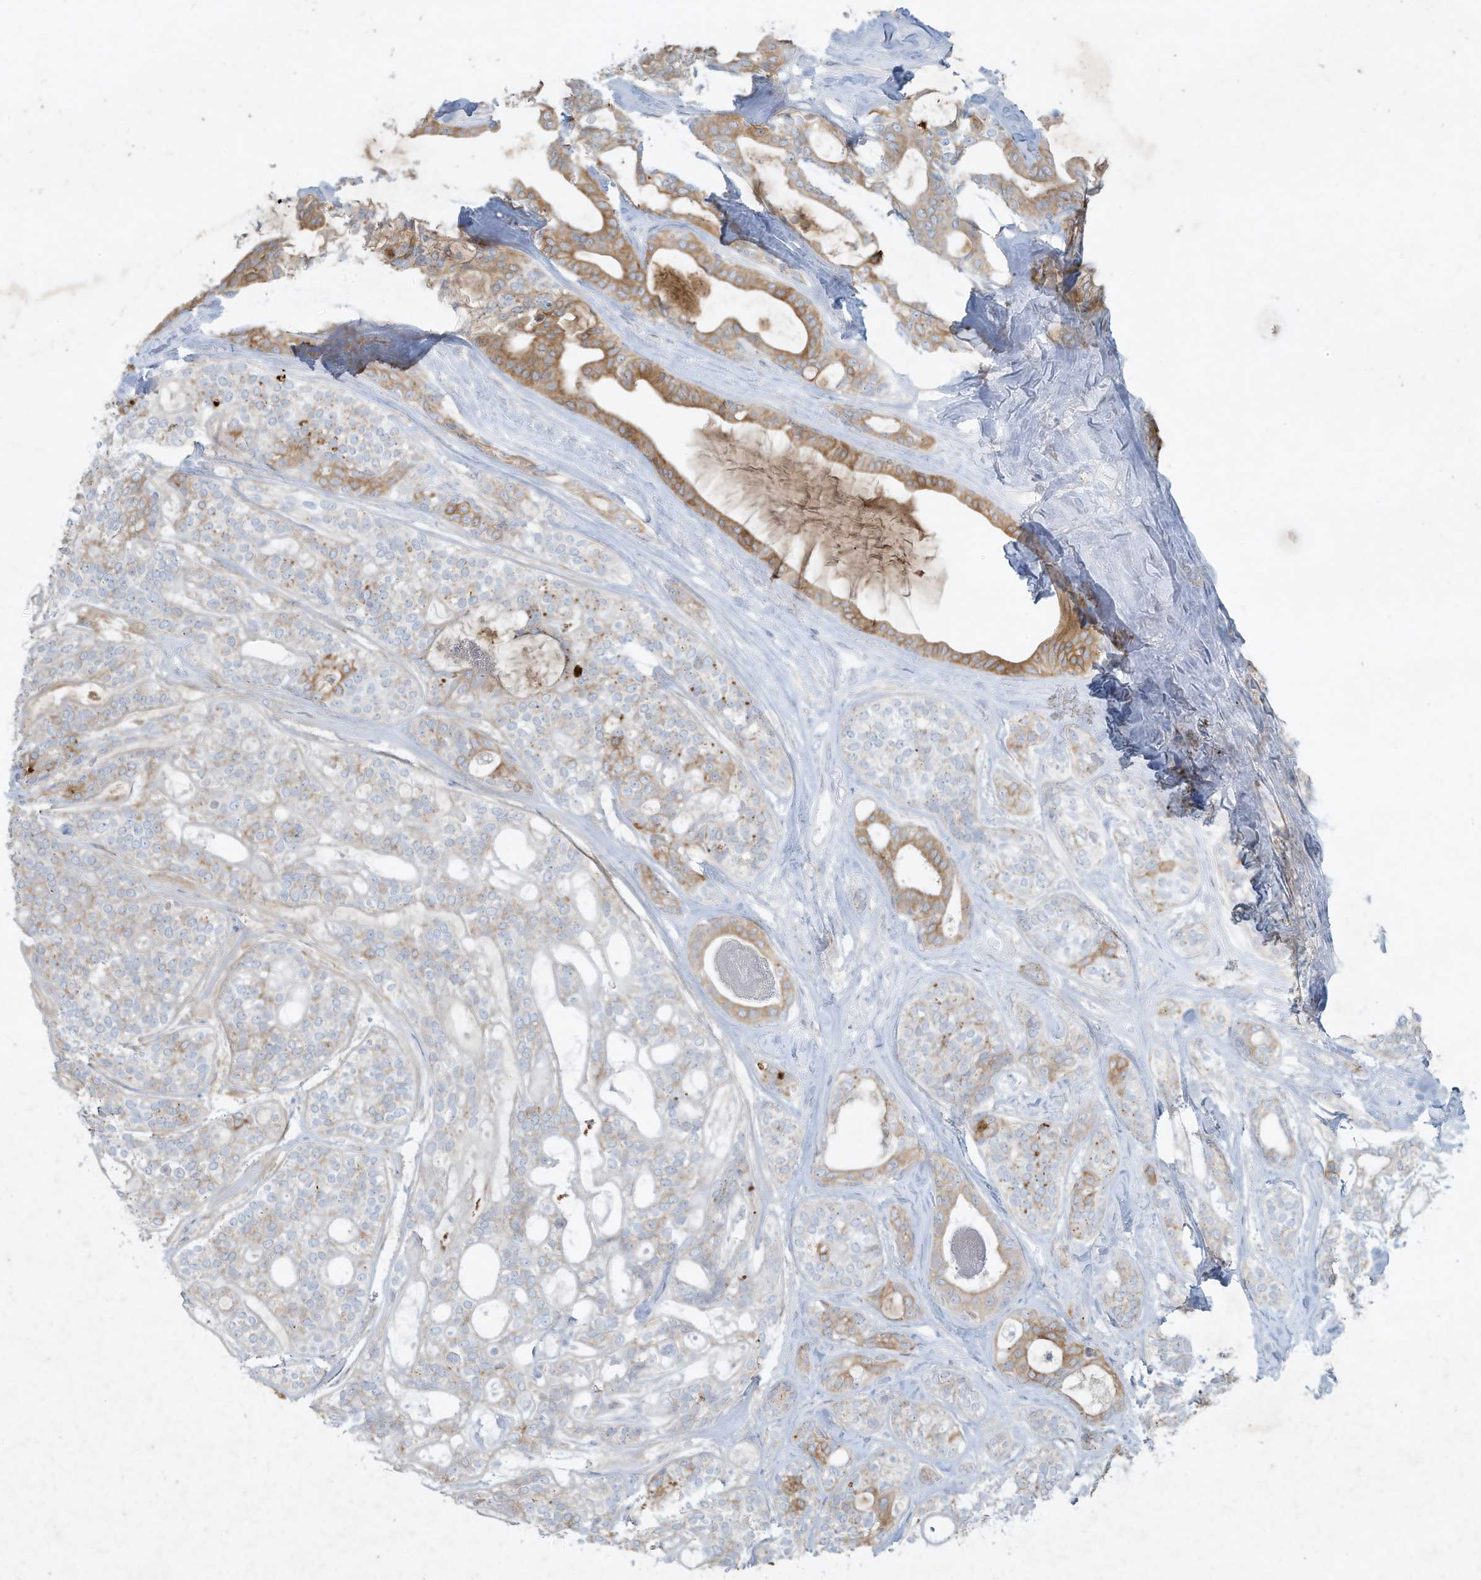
{"staining": {"intensity": "moderate", "quantity": "<25%", "location": "cytoplasmic/membranous"}, "tissue": "head and neck cancer", "cell_type": "Tumor cells", "image_type": "cancer", "snomed": [{"axis": "morphology", "description": "Adenocarcinoma, NOS"}, {"axis": "topography", "description": "Head-Neck"}], "caption": "Head and neck adenocarcinoma stained for a protein reveals moderate cytoplasmic/membranous positivity in tumor cells. Using DAB (brown) and hematoxylin (blue) stains, captured at high magnification using brightfield microscopy.", "gene": "TUBE1", "patient": {"sex": "male", "age": 66}}